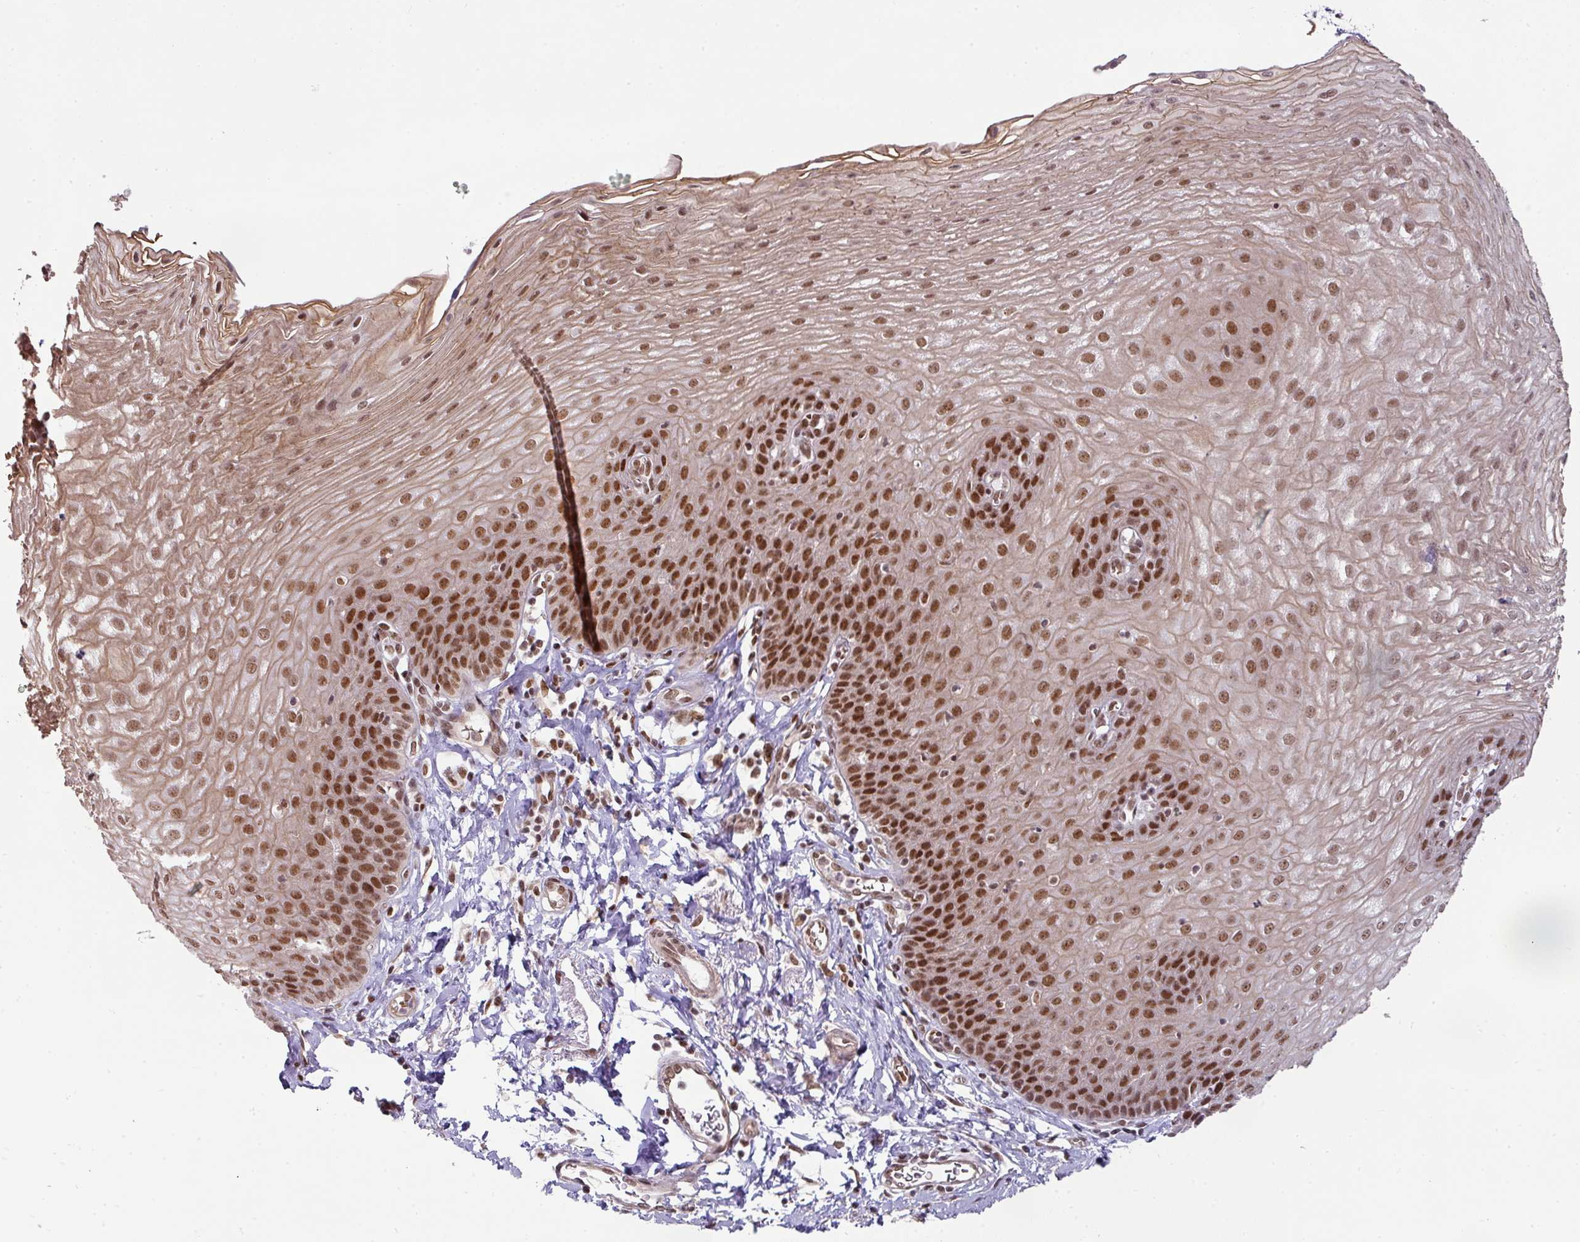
{"staining": {"intensity": "strong", "quantity": ">75%", "location": "cytoplasmic/membranous,nuclear"}, "tissue": "esophagus", "cell_type": "Squamous epithelial cells", "image_type": "normal", "snomed": [{"axis": "morphology", "description": "Normal tissue, NOS"}, {"axis": "topography", "description": "Esophagus"}], "caption": "Protein analysis of unremarkable esophagus reveals strong cytoplasmic/membranous,nuclear staining in about >75% of squamous epithelial cells. (DAB IHC, brown staining for protein, blue staining for nuclei).", "gene": "NCOA5", "patient": {"sex": "female", "age": 81}}